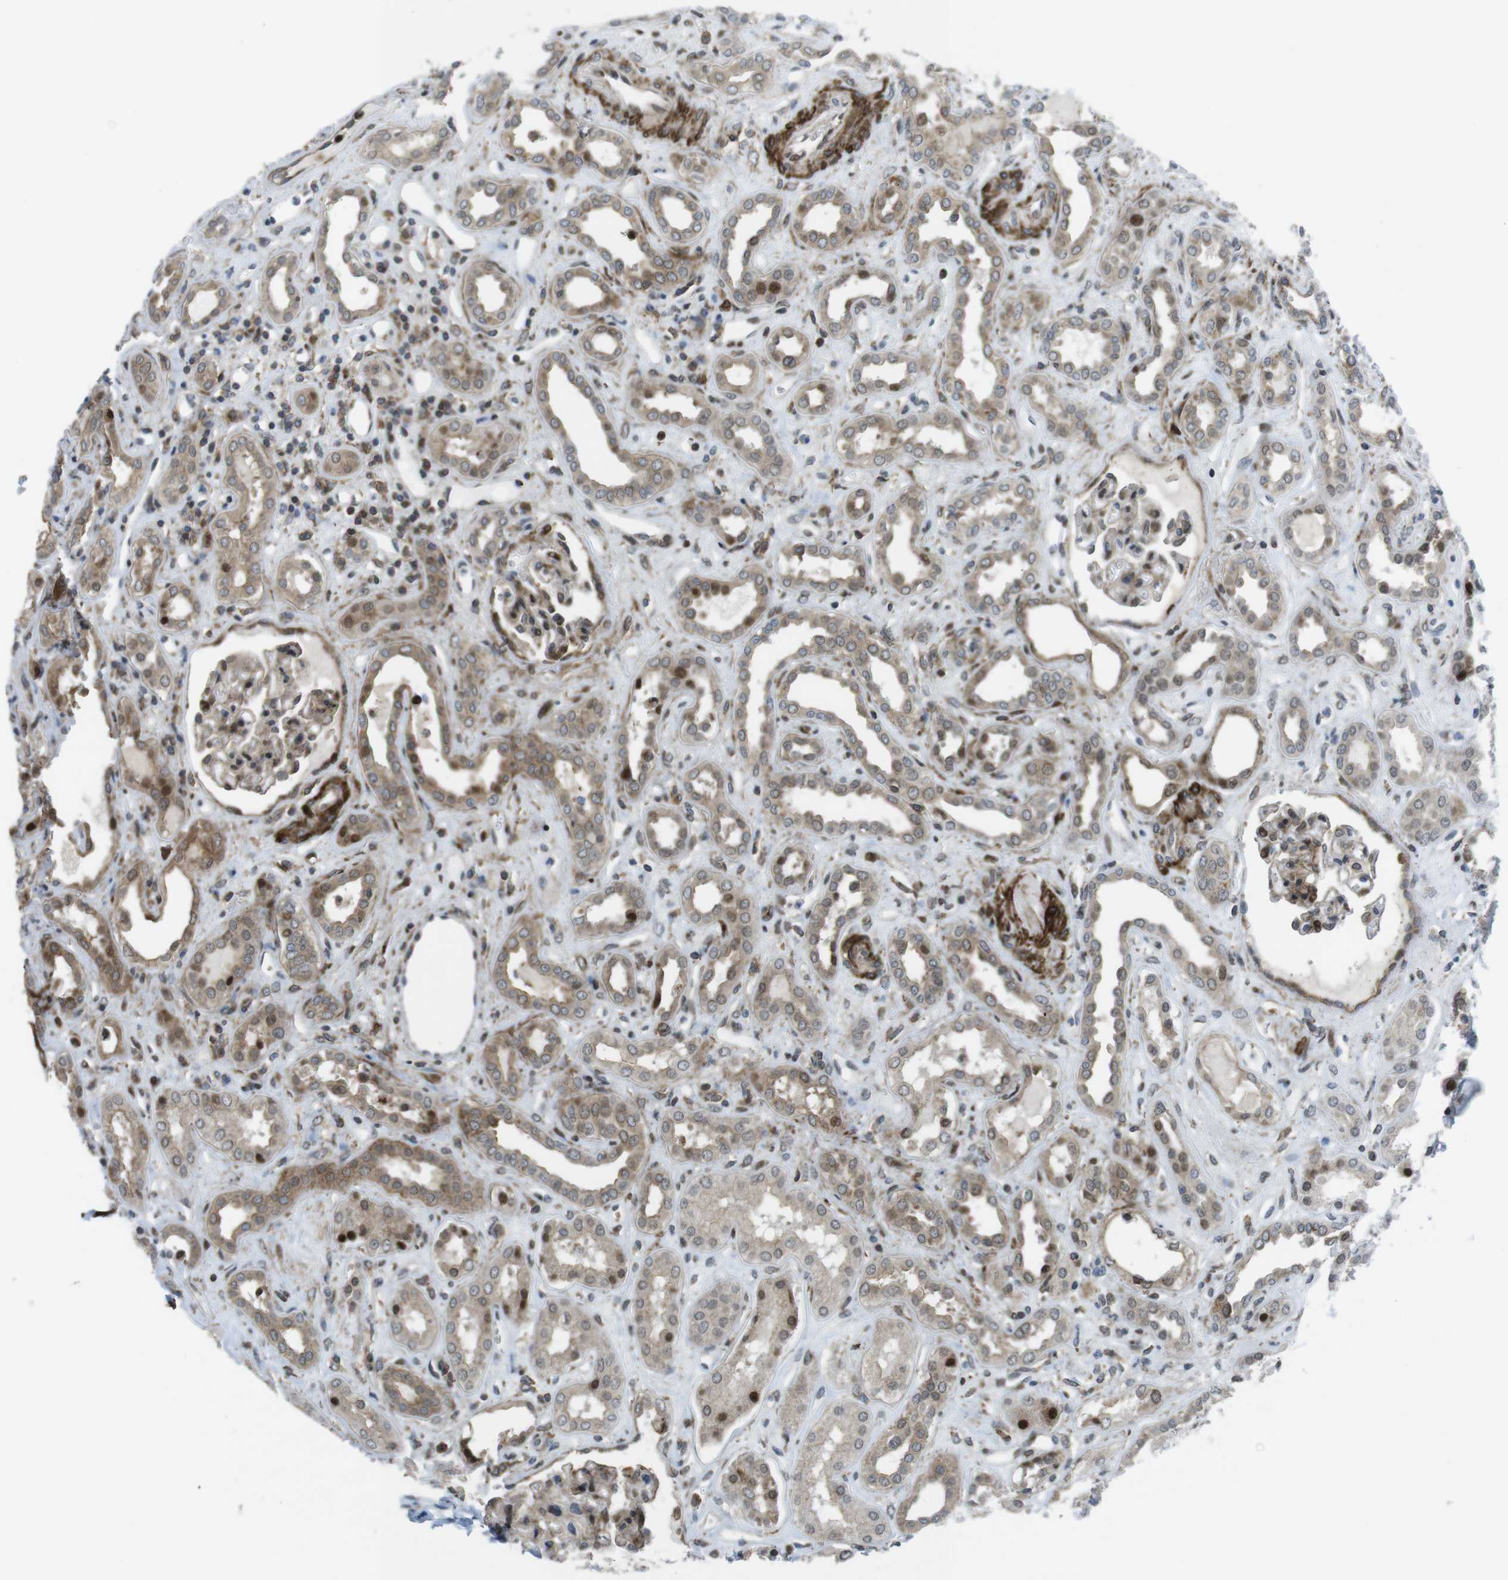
{"staining": {"intensity": "moderate", "quantity": "25%-75%", "location": "cytoplasmic/membranous,nuclear"}, "tissue": "kidney", "cell_type": "Cells in glomeruli", "image_type": "normal", "snomed": [{"axis": "morphology", "description": "Normal tissue, NOS"}, {"axis": "topography", "description": "Kidney"}], "caption": "A photomicrograph showing moderate cytoplasmic/membranous,nuclear positivity in about 25%-75% of cells in glomeruli in normal kidney, as visualized by brown immunohistochemical staining.", "gene": "CUL7", "patient": {"sex": "male", "age": 59}}